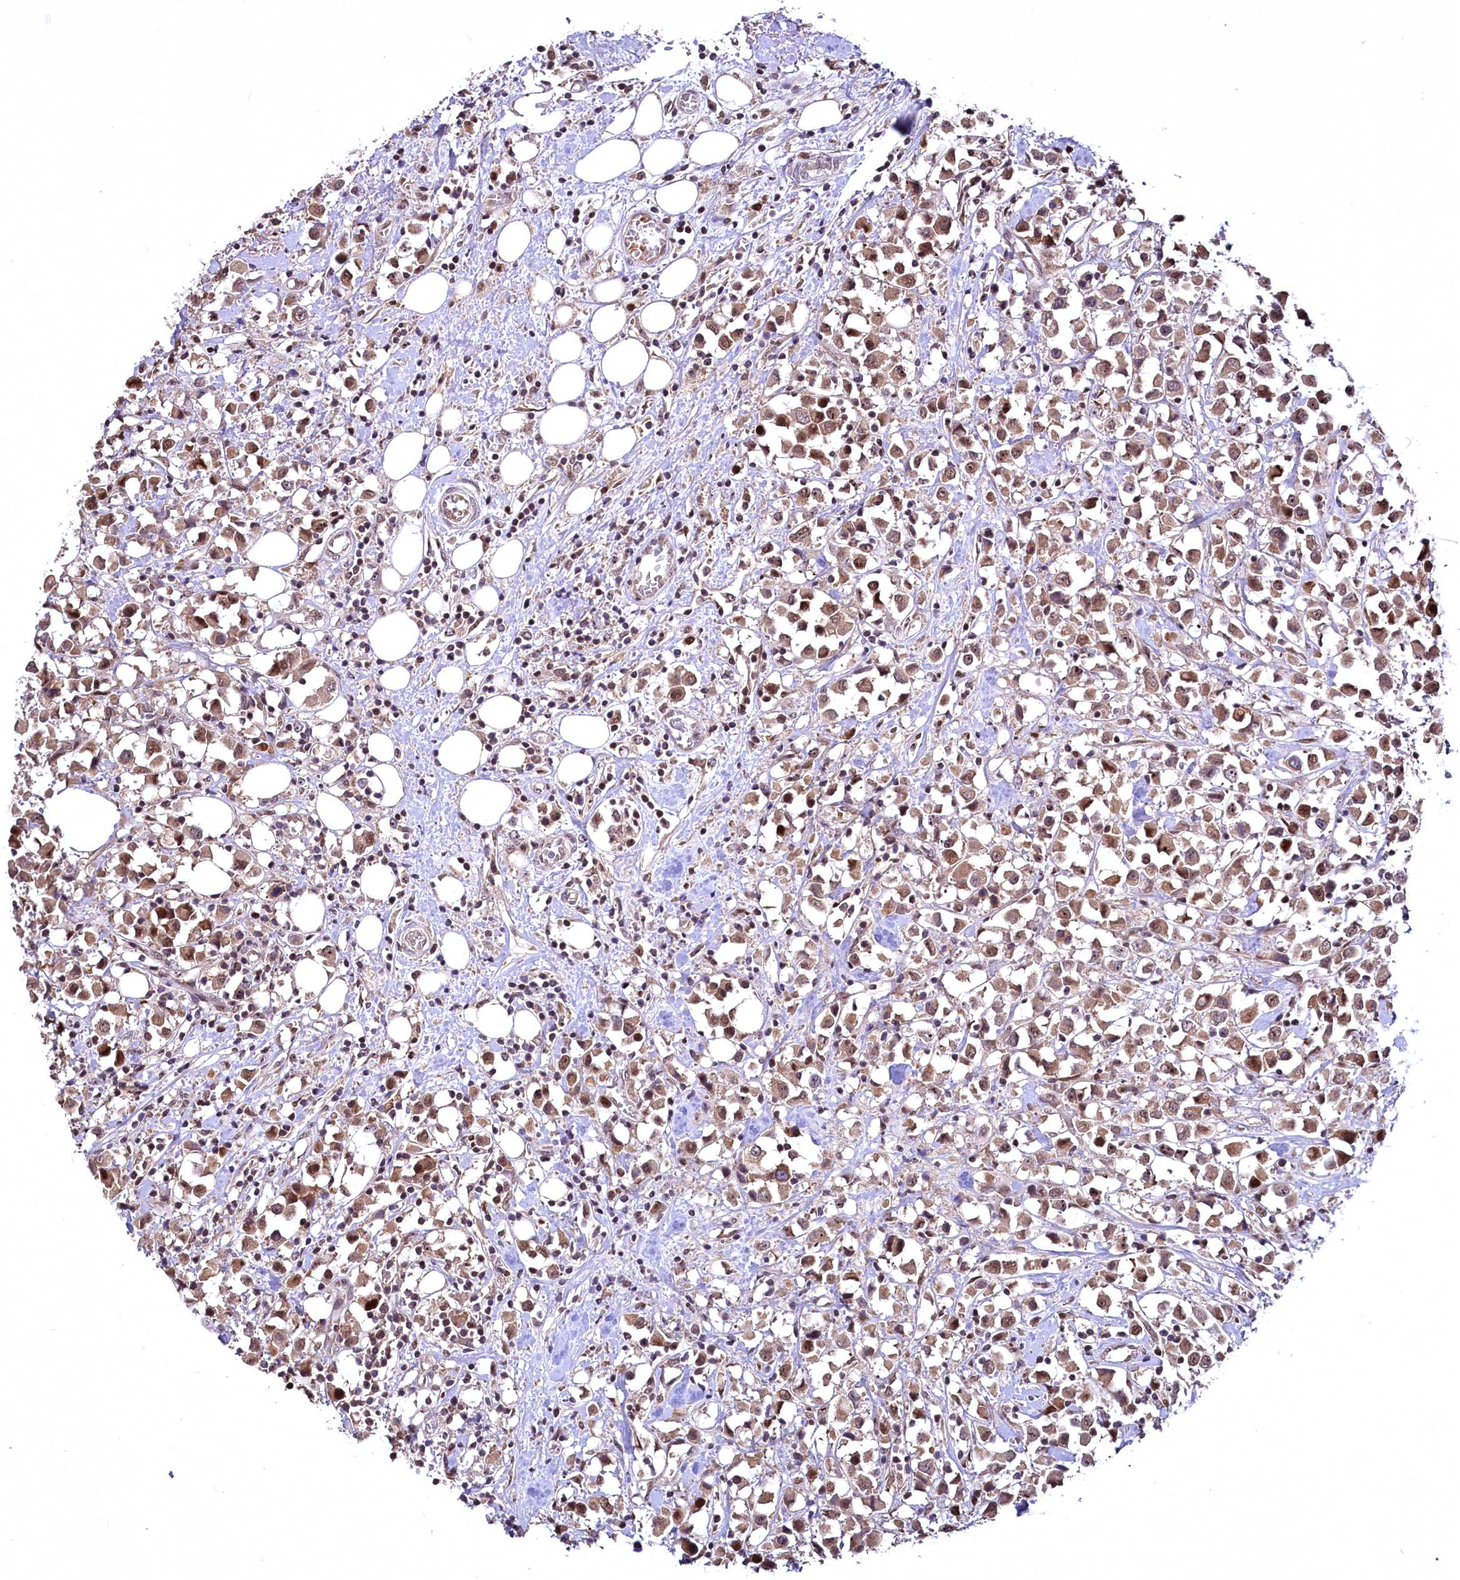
{"staining": {"intensity": "moderate", "quantity": ">75%", "location": "cytoplasmic/membranous,nuclear"}, "tissue": "breast cancer", "cell_type": "Tumor cells", "image_type": "cancer", "snomed": [{"axis": "morphology", "description": "Duct carcinoma"}, {"axis": "topography", "description": "Breast"}], "caption": "Breast cancer (infiltrating ductal carcinoma) stained with DAB immunohistochemistry demonstrates medium levels of moderate cytoplasmic/membranous and nuclear positivity in approximately >75% of tumor cells. The staining was performed using DAB, with brown indicating positive protein expression. Nuclei are stained blue with hematoxylin.", "gene": "N4BP2L1", "patient": {"sex": "female", "age": 61}}